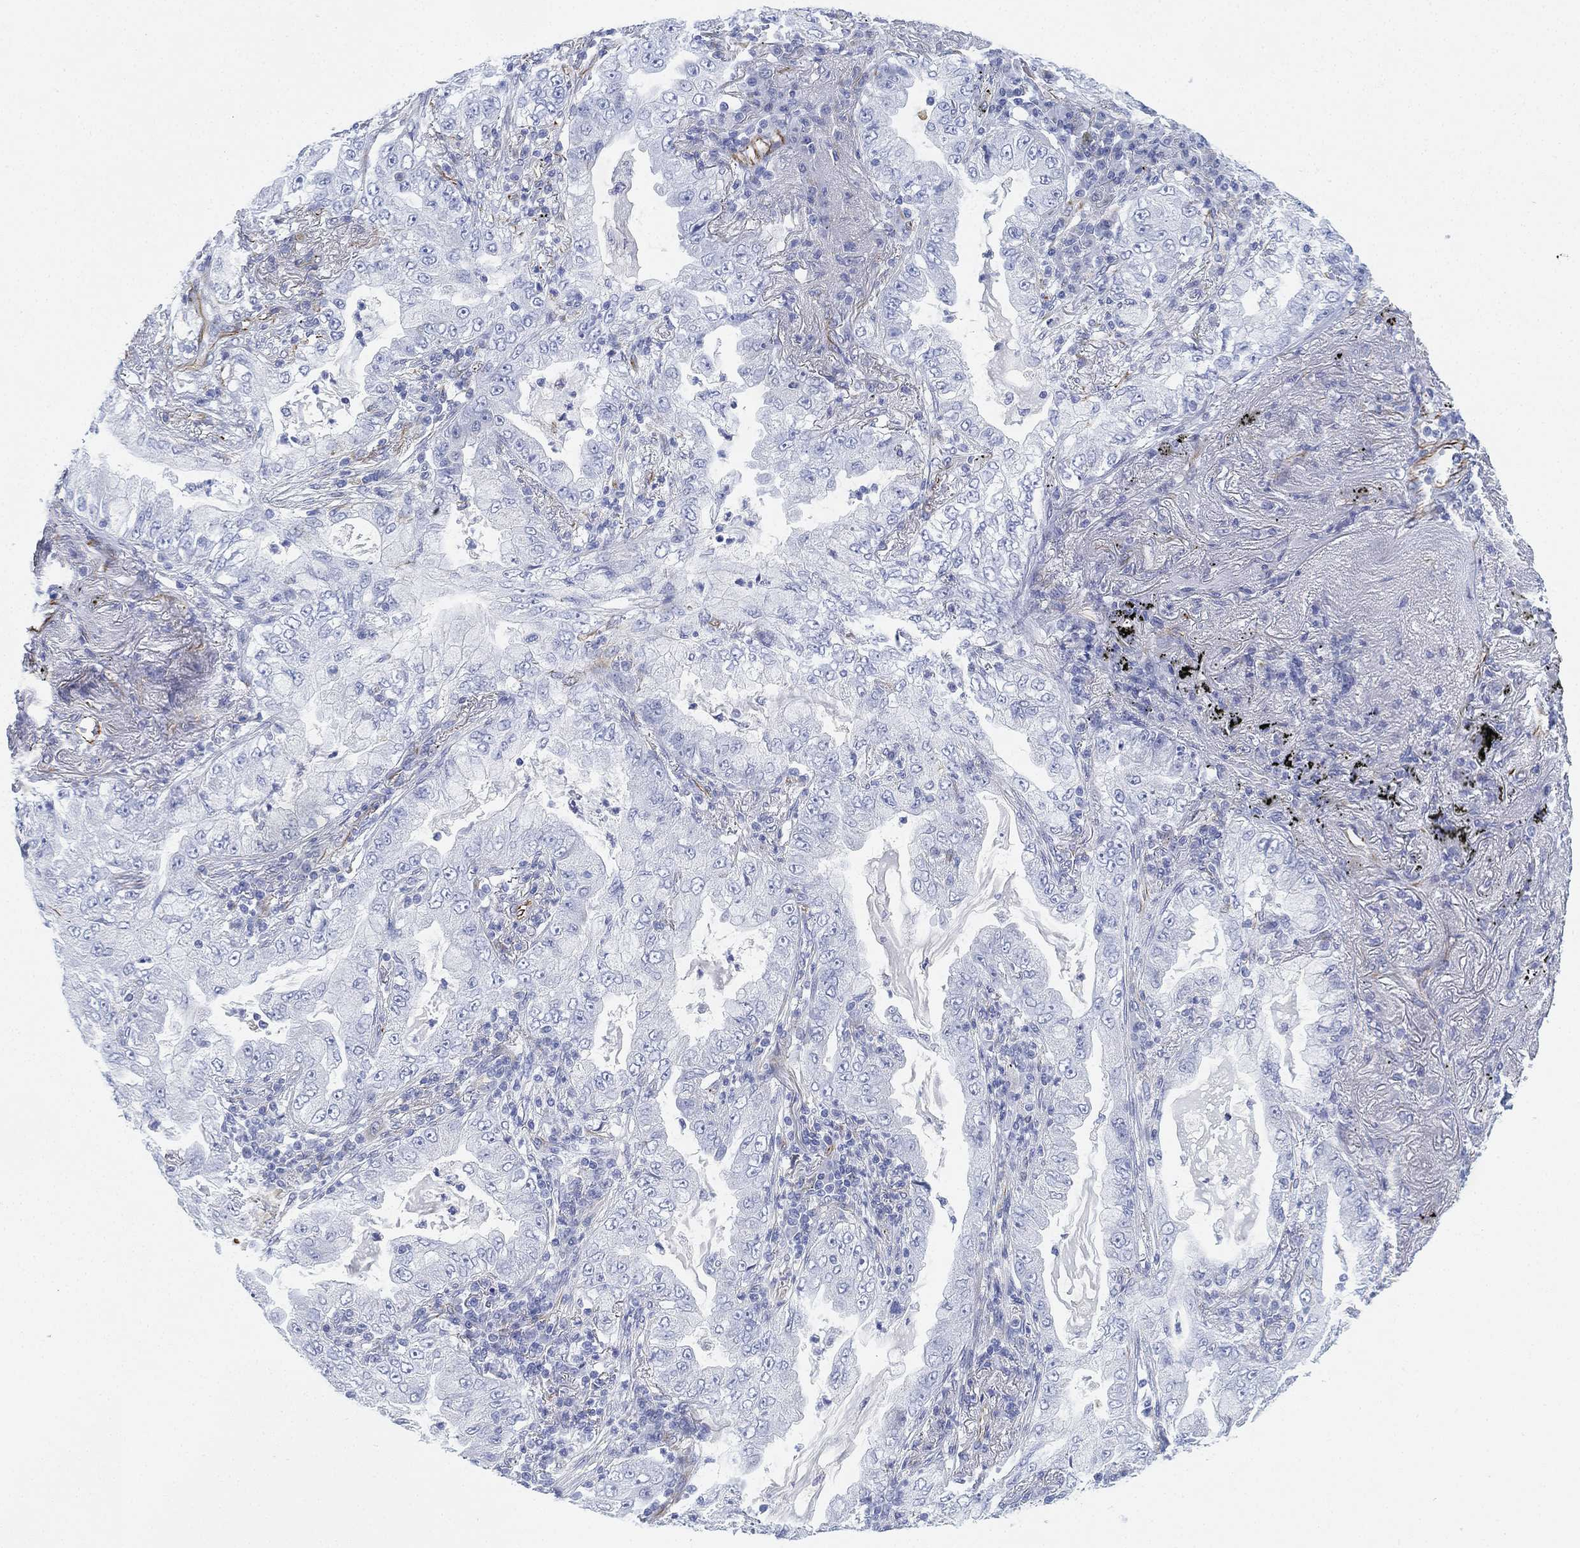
{"staining": {"intensity": "negative", "quantity": "none", "location": "none"}, "tissue": "lung cancer", "cell_type": "Tumor cells", "image_type": "cancer", "snomed": [{"axis": "morphology", "description": "Adenocarcinoma, NOS"}, {"axis": "topography", "description": "Lung"}], "caption": "High power microscopy histopathology image of an immunohistochemistry (IHC) micrograph of lung cancer, revealing no significant positivity in tumor cells. (Stains: DAB immunohistochemistry with hematoxylin counter stain, Microscopy: brightfield microscopy at high magnification).", "gene": "PSKH2", "patient": {"sex": "female", "age": 73}}